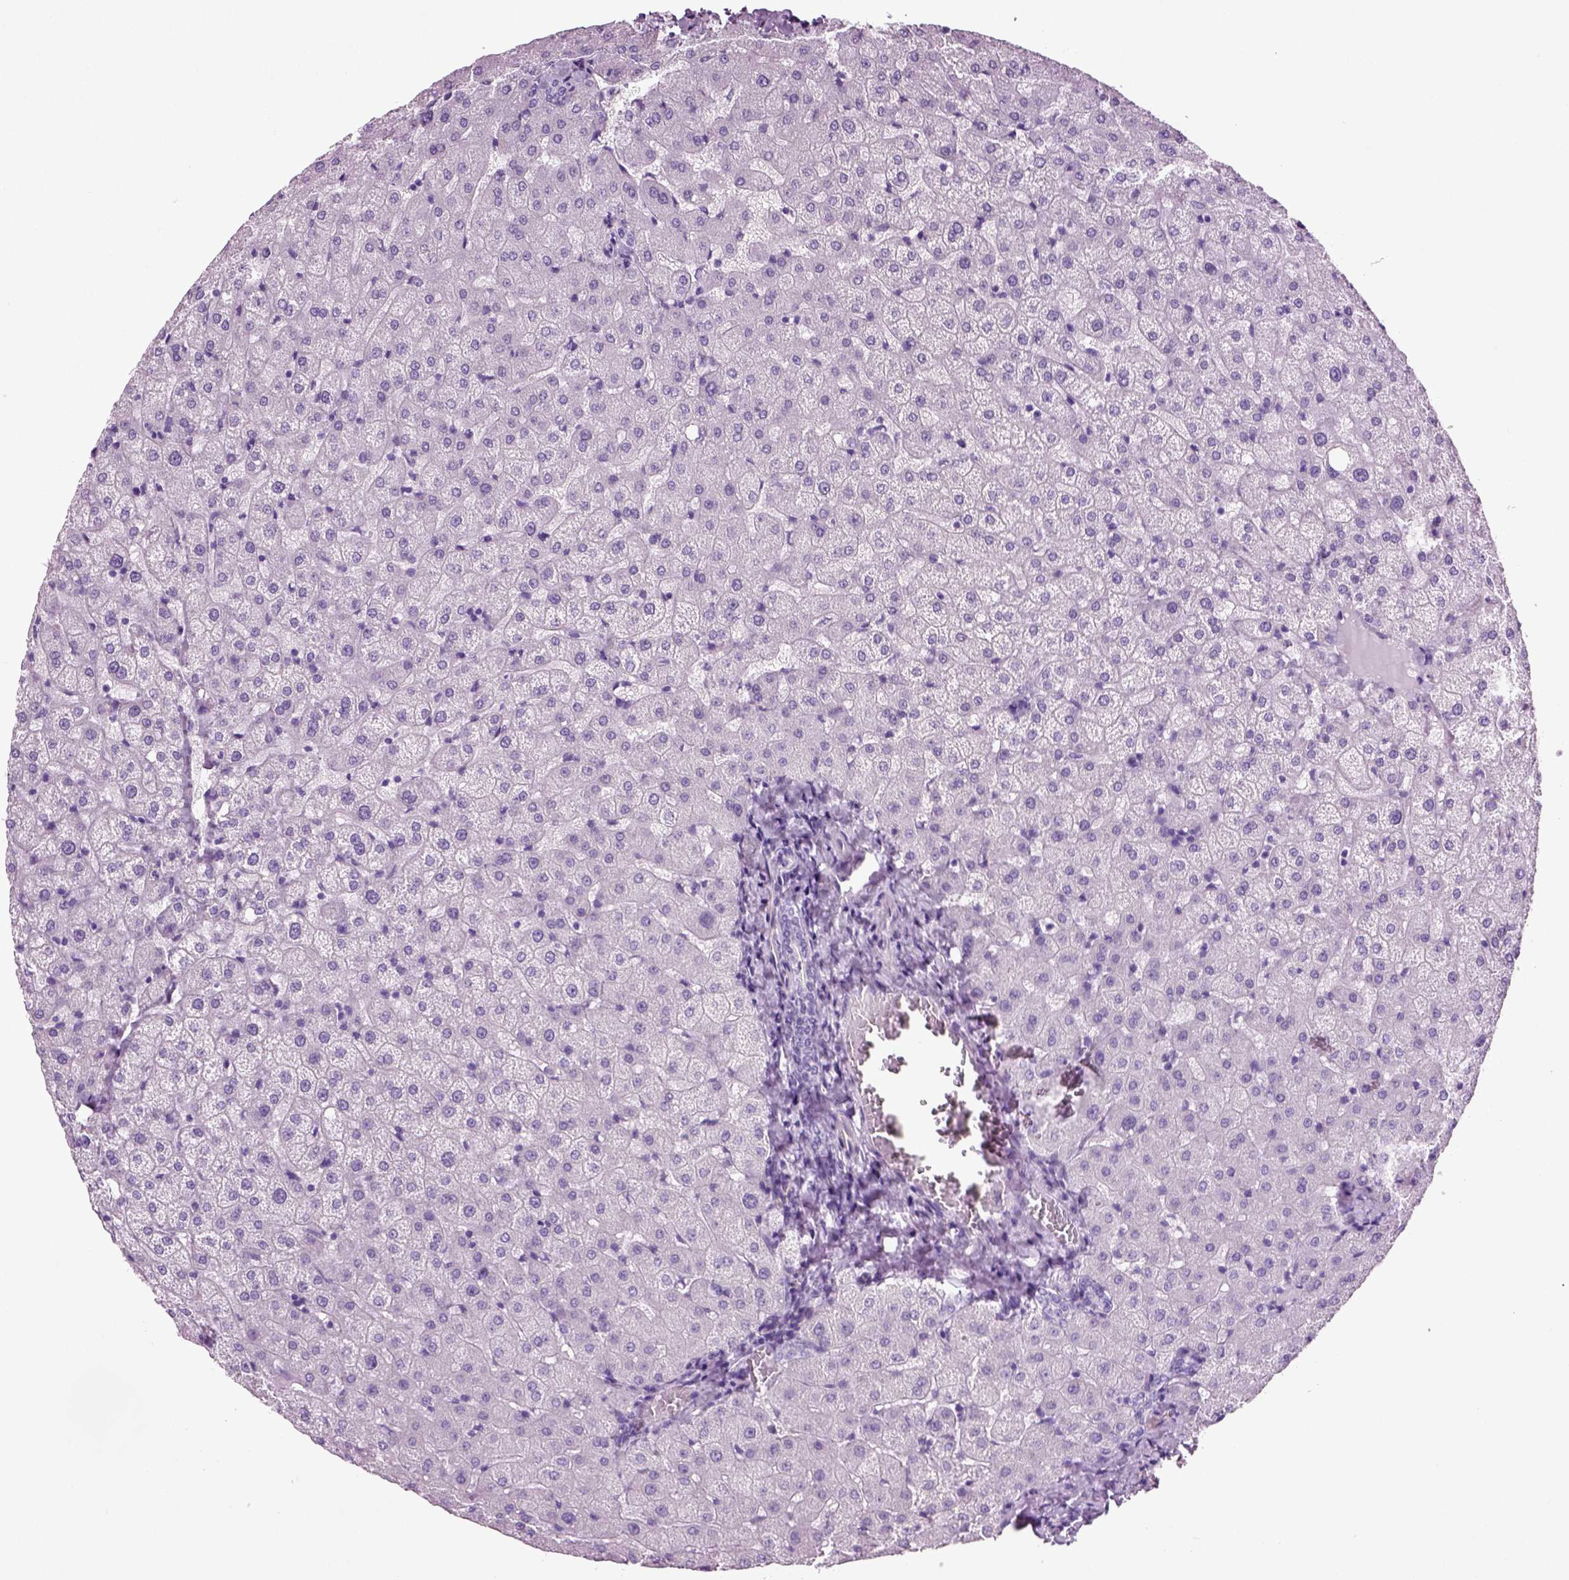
{"staining": {"intensity": "negative", "quantity": "none", "location": "none"}, "tissue": "liver", "cell_type": "Cholangiocytes", "image_type": "normal", "snomed": [{"axis": "morphology", "description": "Normal tissue, NOS"}, {"axis": "topography", "description": "Liver"}], "caption": "Protein analysis of normal liver reveals no significant positivity in cholangiocytes. Brightfield microscopy of immunohistochemistry stained with DAB (3,3'-diaminobenzidine) (brown) and hematoxylin (blue), captured at high magnification.", "gene": "CD109", "patient": {"sex": "female", "age": 50}}